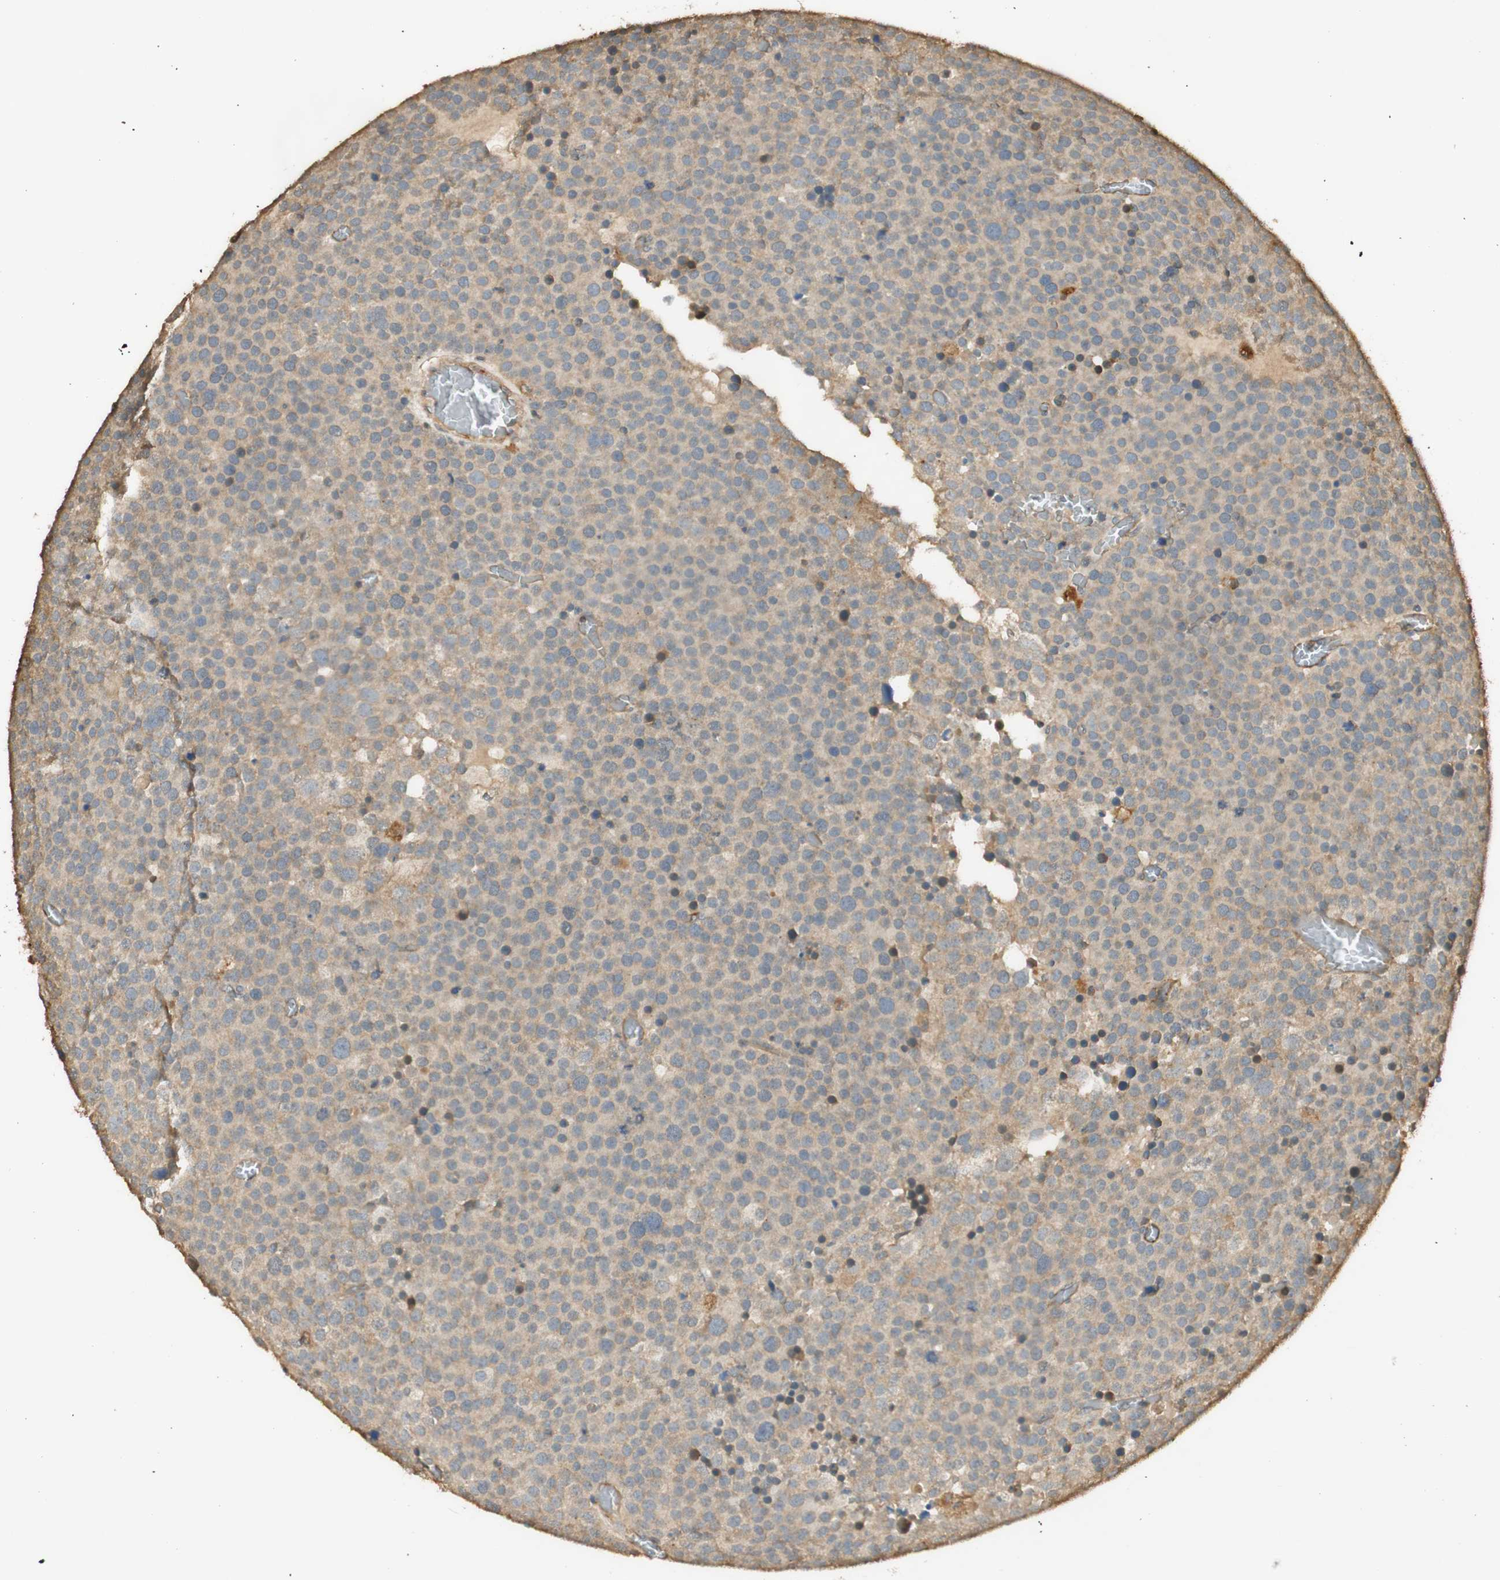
{"staining": {"intensity": "weak", "quantity": ">75%", "location": "cytoplasmic/membranous"}, "tissue": "testis cancer", "cell_type": "Tumor cells", "image_type": "cancer", "snomed": [{"axis": "morphology", "description": "Seminoma, NOS"}, {"axis": "topography", "description": "Testis"}], "caption": "A histopathology image of testis cancer stained for a protein shows weak cytoplasmic/membranous brown staining in tumor cells.", "gene": "AGER", "patient": {"sex": "male", "age": 71}}